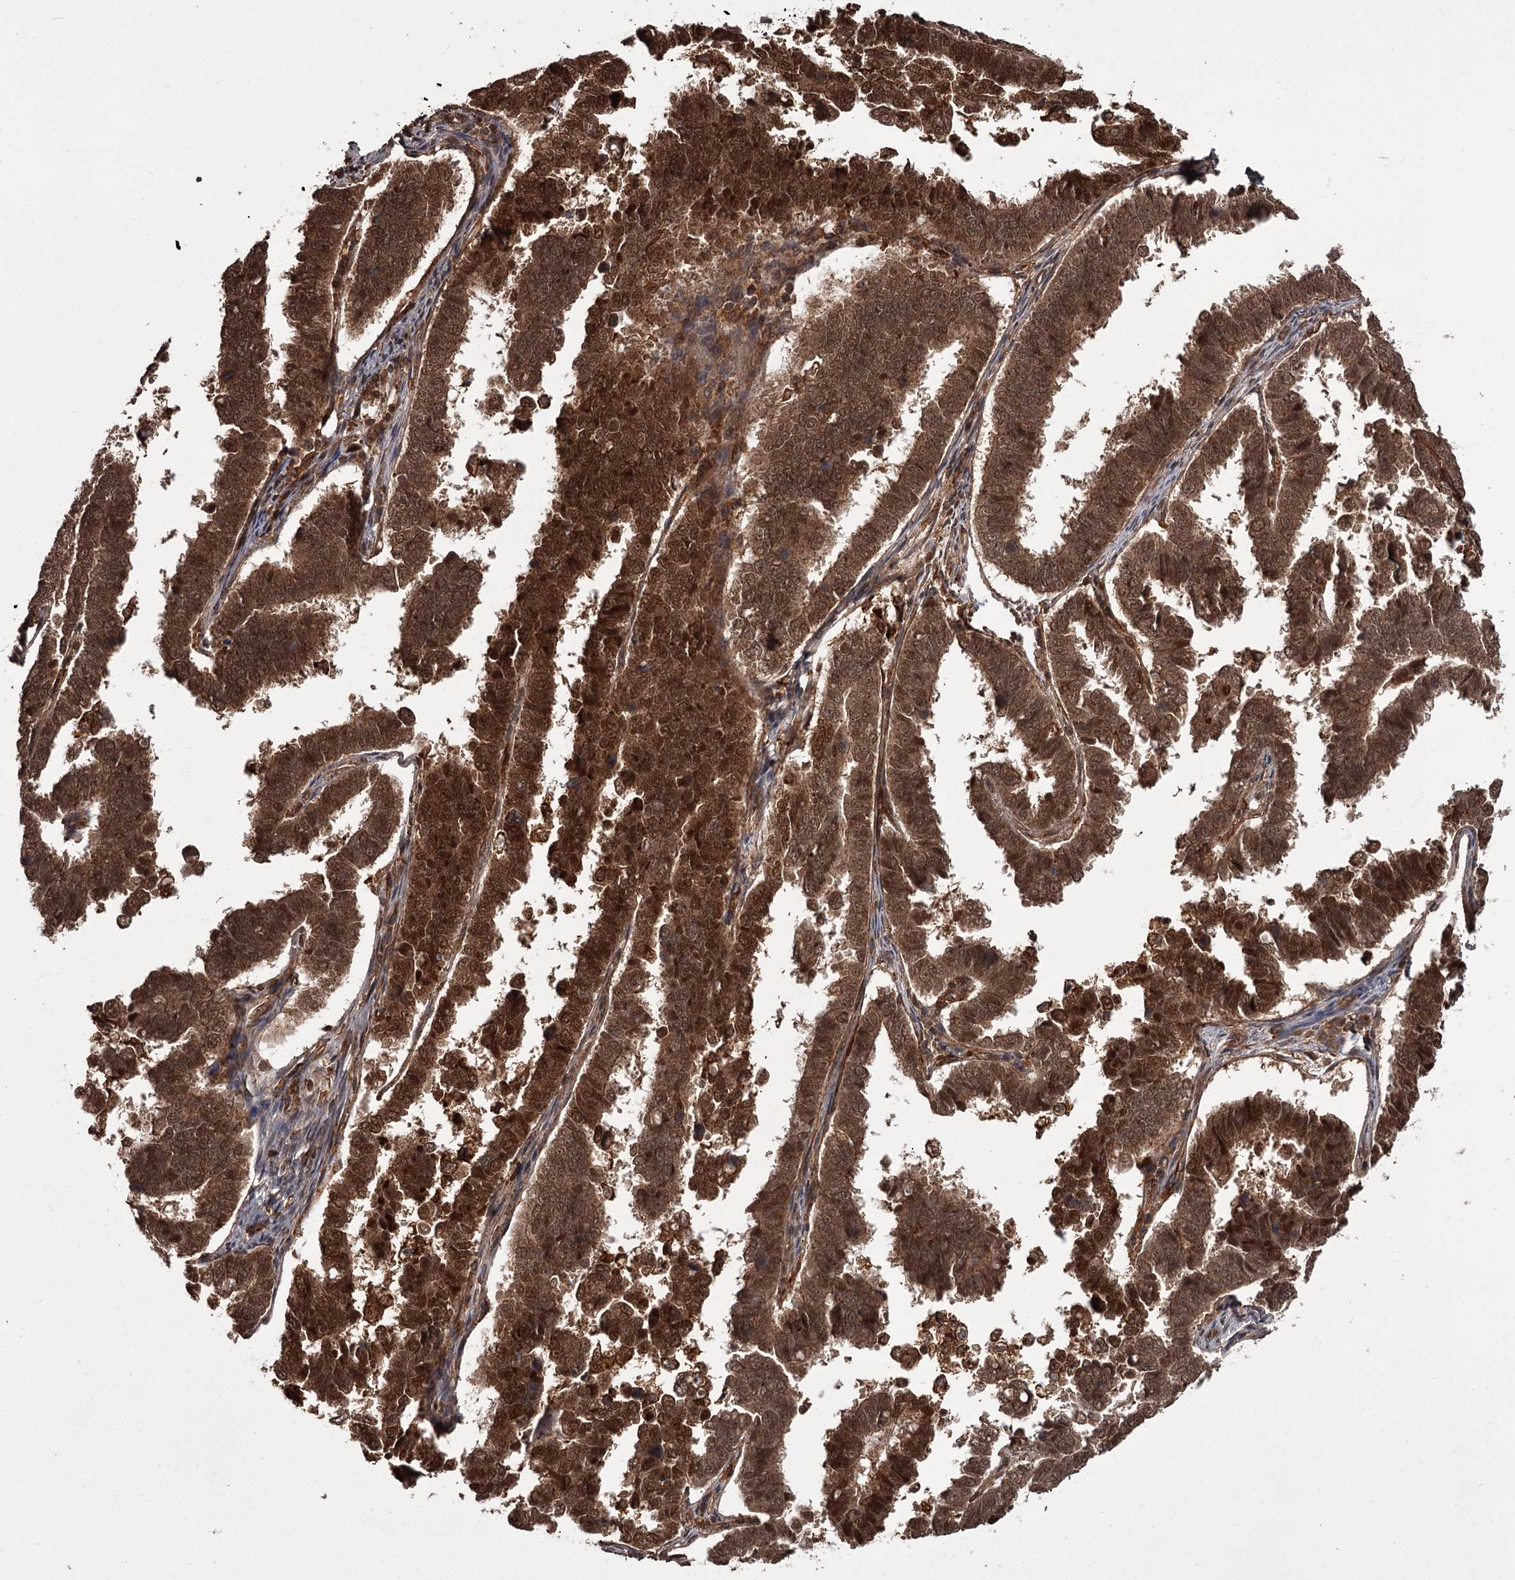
{"staining": {"intensity": "strong", "quantity": ">75%", "location": "cytoplasmic/membranous,nuclear"}, "tissue": "endometrial cancer", "cell_type": "Tumor cells", "image_type": "cancer", "snomed": [{"axis": "morphology", "description": "Adenocarcinoma, NOS"}, {"axis": "topography", "description": "Endometrium"}], "caption": "A high-resolution micrograph shows immunohistochemistry staining of endometrial adenocarcinoma, which displays strong cytoplasmic/membranous and nuclear staining in about >75% of tumor cells.", "gene": "TBC1D23", "patient": {"sex": "female", "age": 75}}